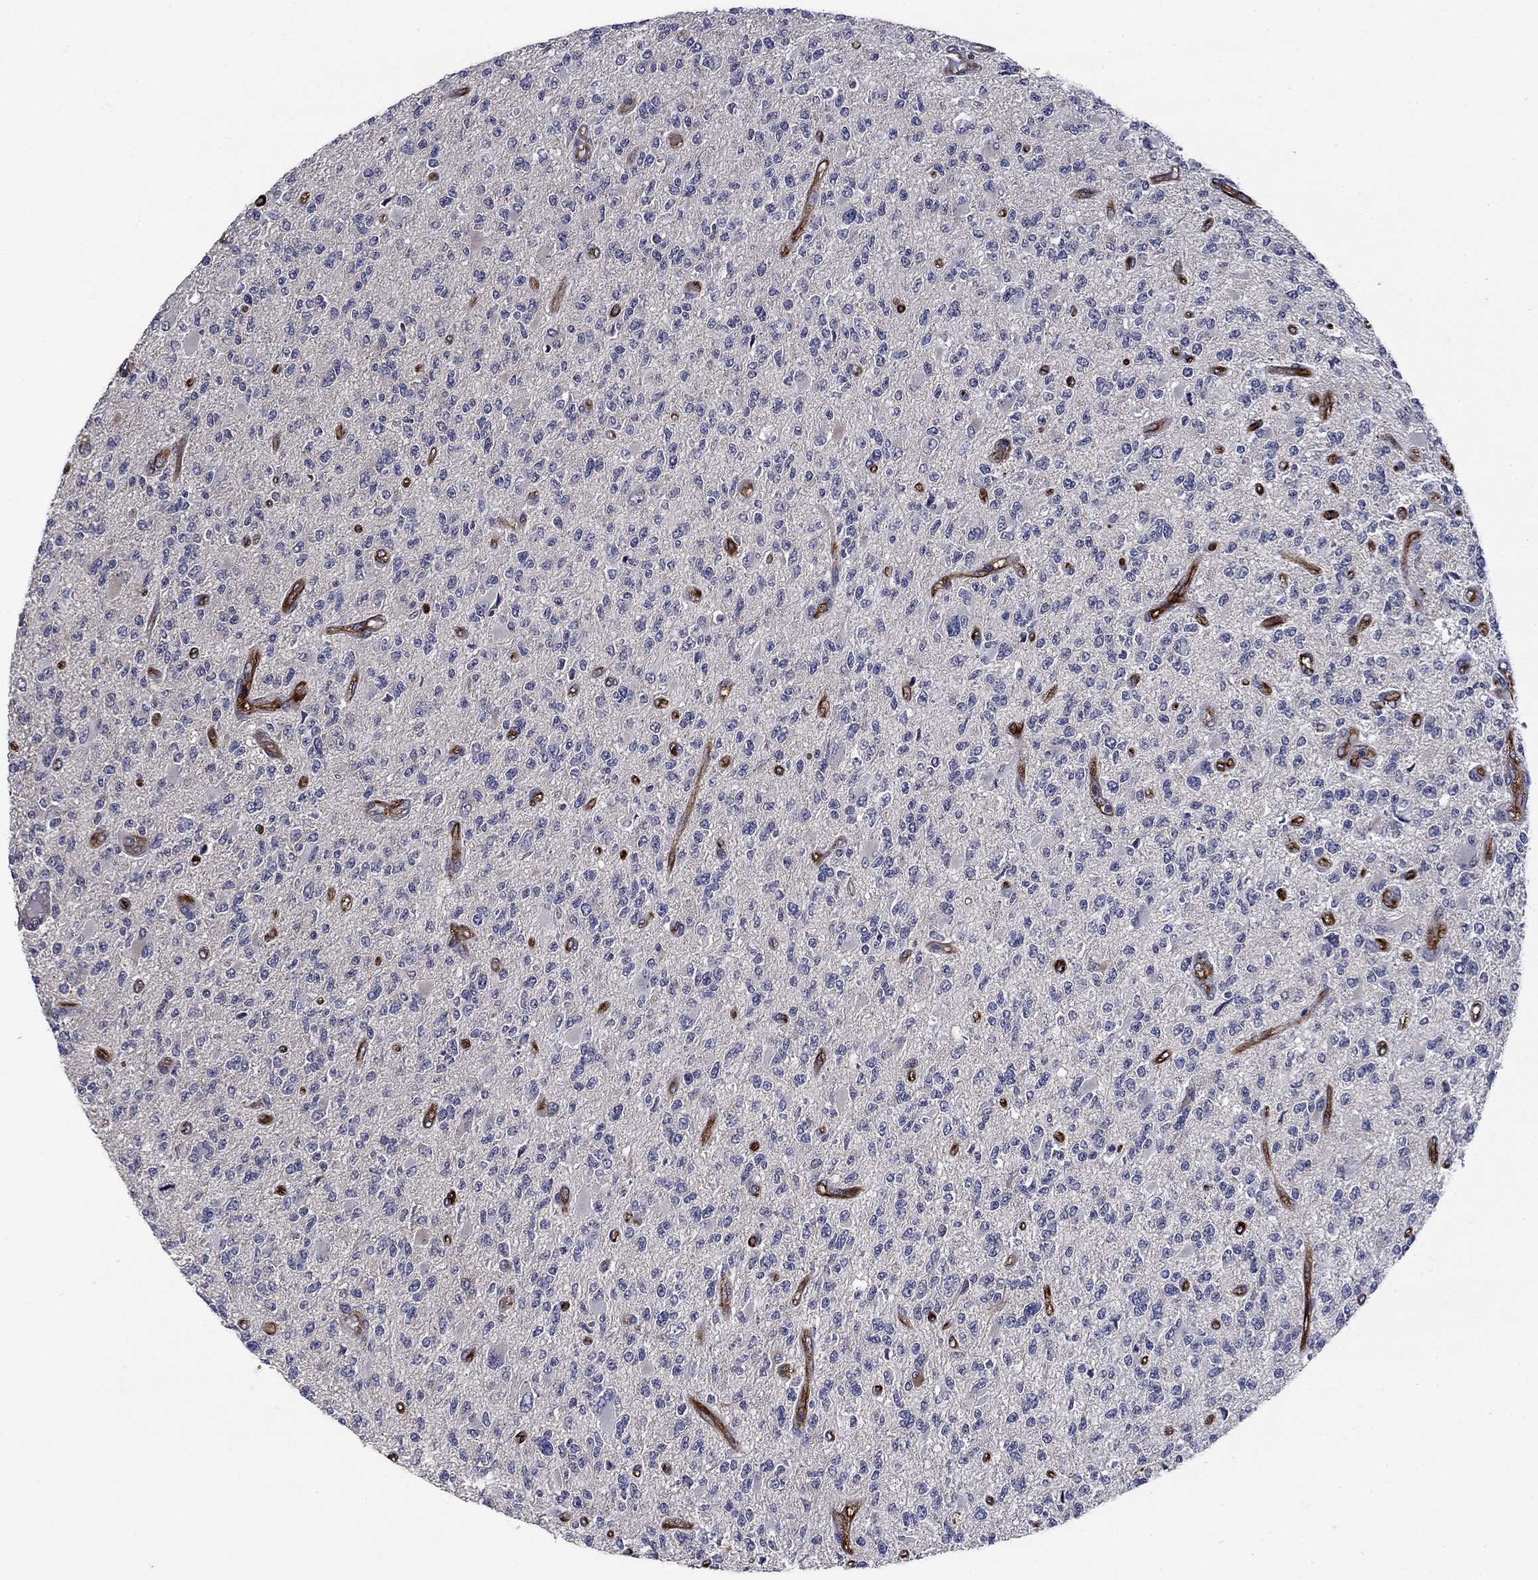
{"staining": {"intensity": "negative", "quantity": "none", "location": "none"}, "tissue": "glioma", "cell_type": "Tumor cells", "image_type": "cancer", "snomed": [{"axis": "morphology", "description": "Glioma, malignant, High grade"}, {"axis": "topography", "description": "Brain"}], "caption": "IHC image of malignant high-grade glioma stained for a protein (brown), which shows no positivity in tumor cells.", "gene": "SLC7A1", "patient": {"sex": "female", "age": 63}}